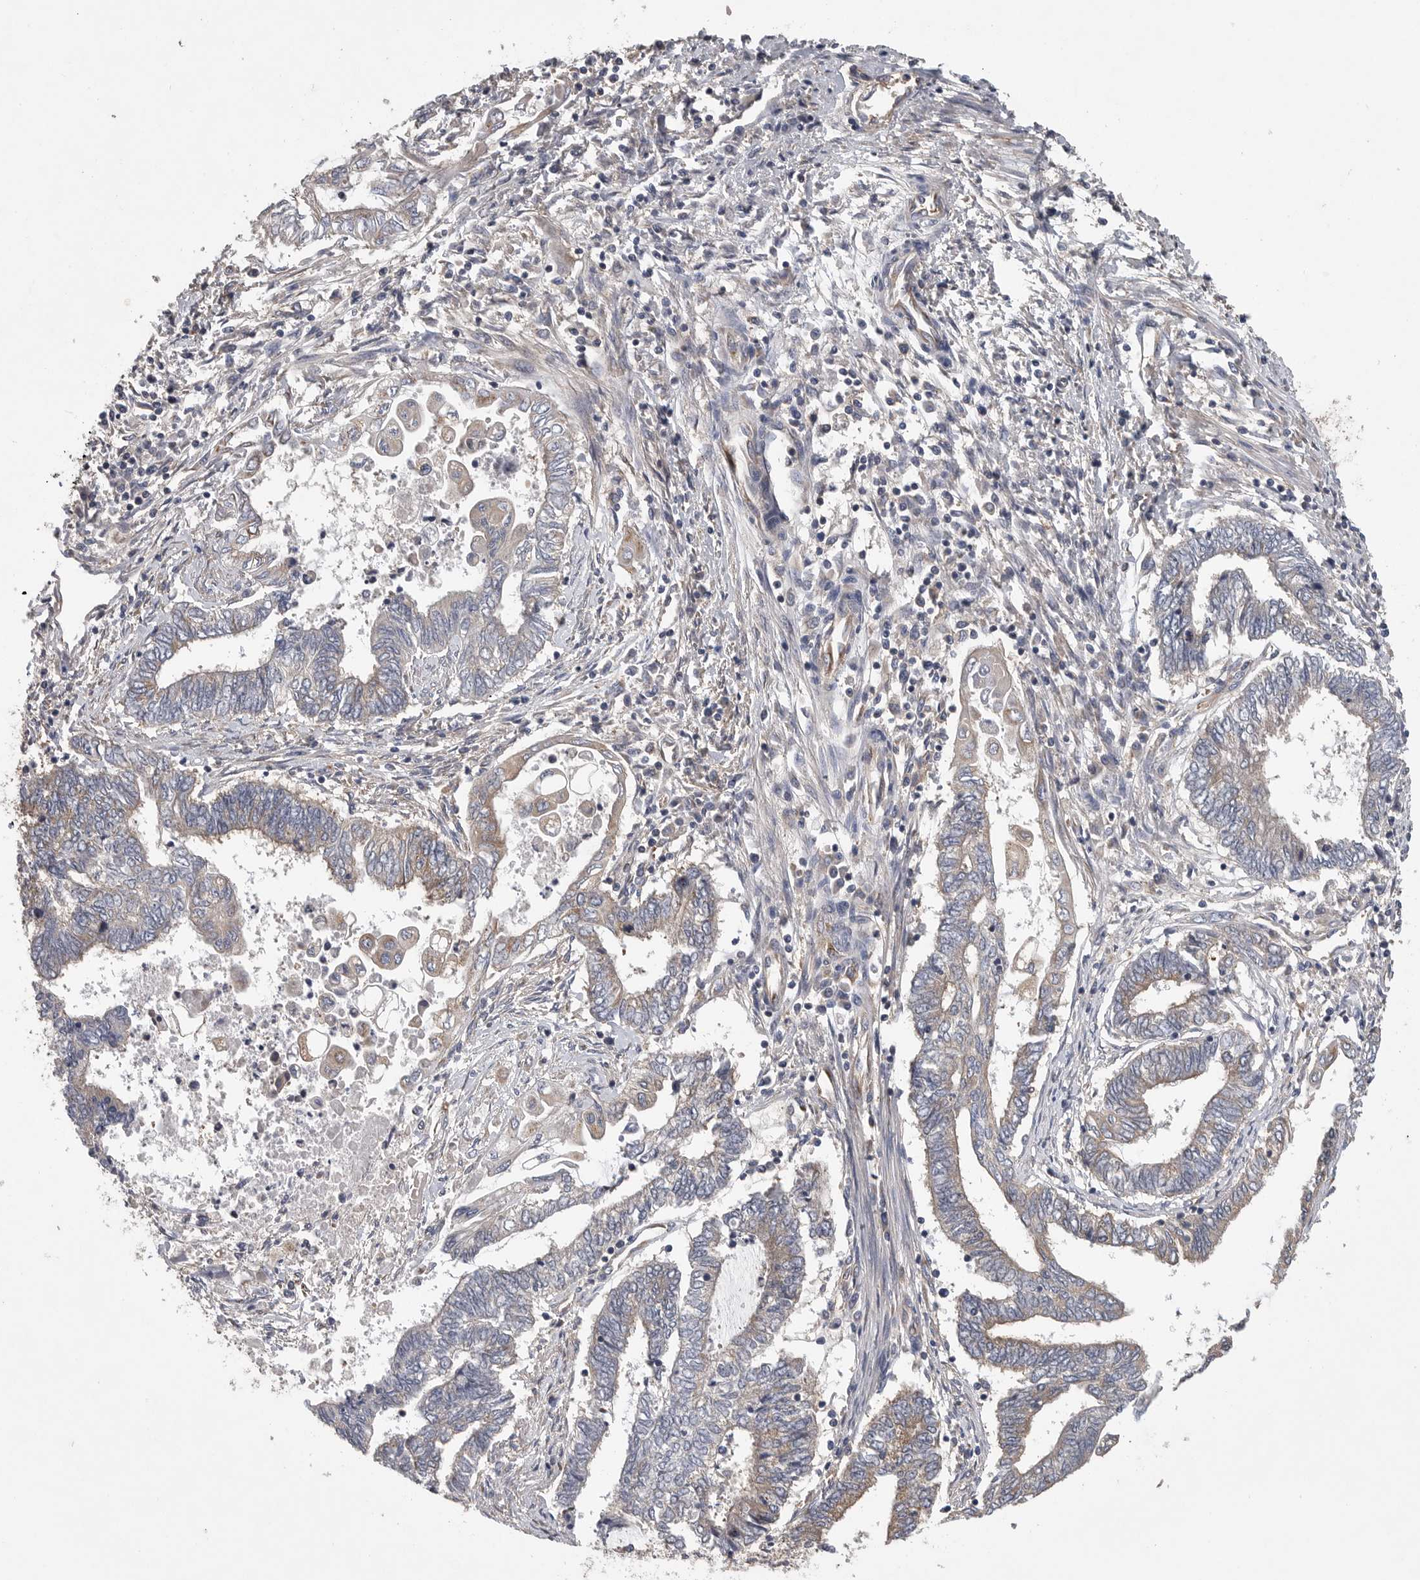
{"staining": {"intensity": "weak", "quantity": "25%-75%", "location": "cytoplasmic/membranous"}, "tissue": "endometrial cancer", "cell_type": "Tumor cells", "image_type": "cancer", "snomed": [{"axis": "morphology", "description": "Adenocarcinoma, NOS"}, {"axis": "topography", "description": "Uterus"}, {"axis": "topography", "description": "Endometrium"}], "caption": "Adenocarcinoma (endometrial) tissue demonstrates weak cytoplasmic/membranous staining in about 25%-75% of tumor cells, visualized by immunohistochemistry. (brown staining indicates protein expression, while blue staining denotes nuclei).", "gene": "OXR1", "patient": {"sex": "female", "age": 70}}